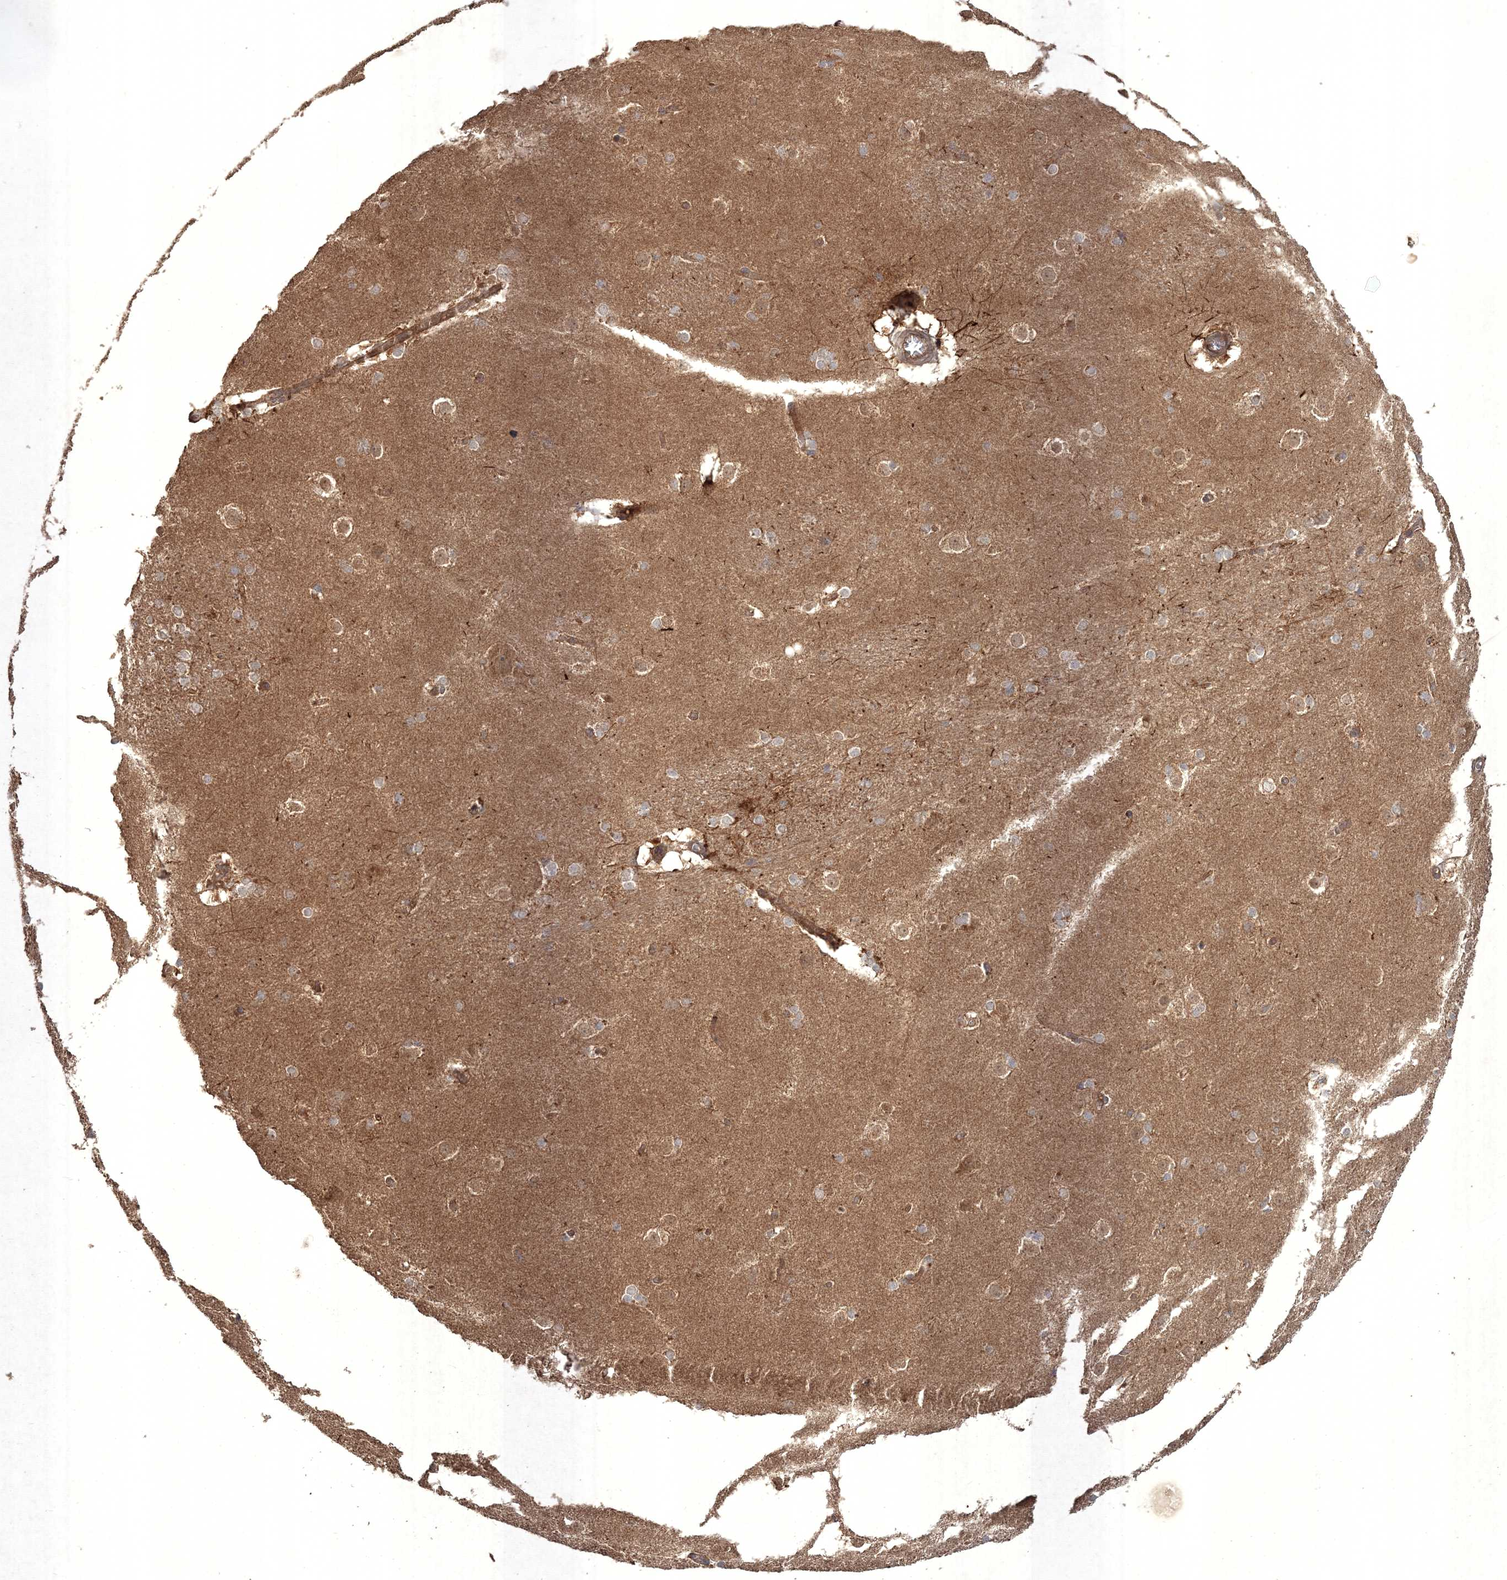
{"staining": {"intensity": "negative", "quantity": "none", "location": "none"}, "tissue": "caudate", "cell_type": "Glial cells", "image_type": "normal", "snomed": [{"axis": "morphology", "description": "Normal tissue, NOS"}, {"axis": "topography", "description": "Lateral ventricle wall"}], "caption": "Glial cells show no significant protein staining in benign caudate. (DAB IHC visualized using brightfield microscopy, high magnification).", "gene": "SPRY1", "patient": {"sex": "female", "age": 19}}